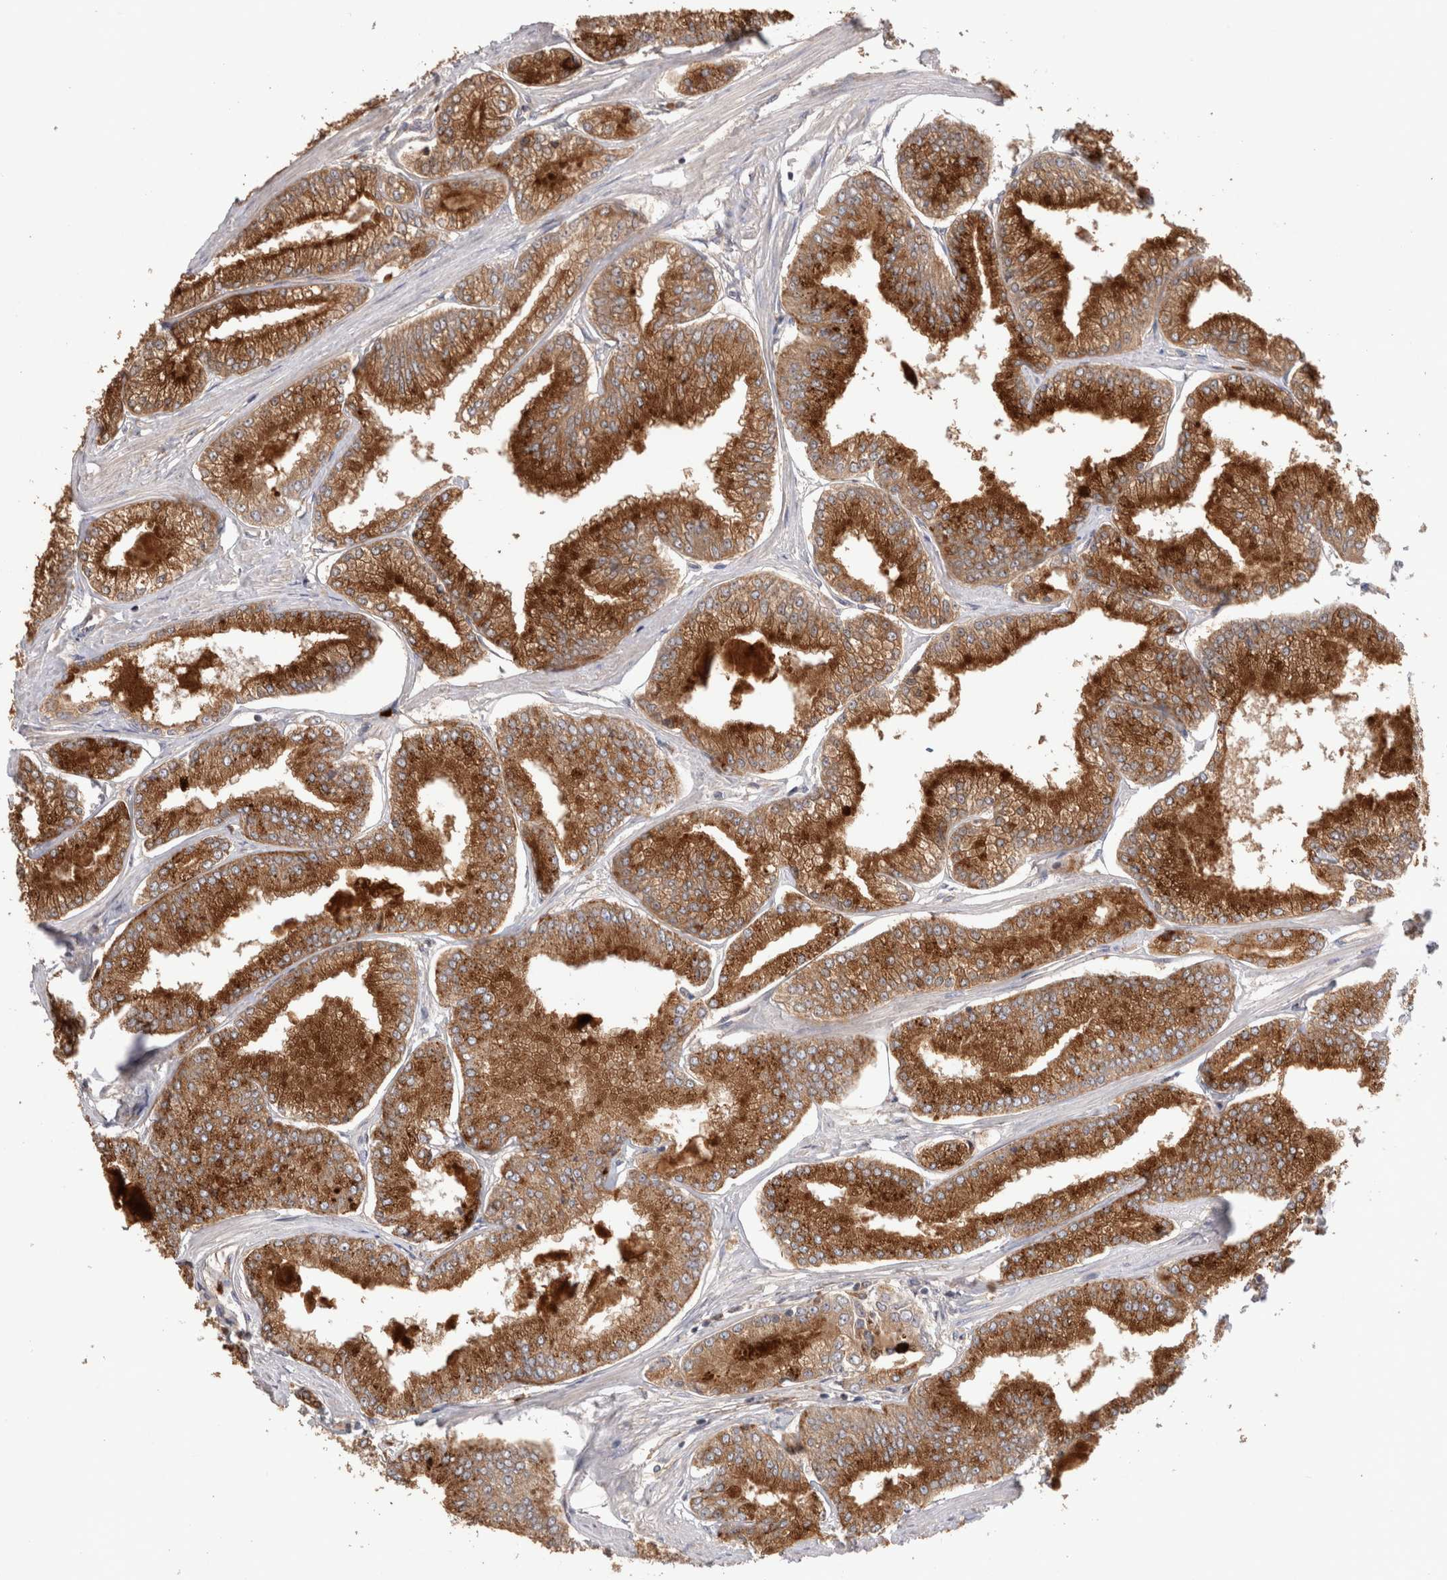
{"staining": {"intensity": "moderate", "quantity": ">75%", "location": "cytoplasmic/membranous"}, "tissue": "prostate cancer", "cell_type": "Tumor cells", "image_type": "cancer", "snomed": [{"axis": "morphology", "description": "Adenocarcinoma, Low grade"}, {"axis": "topography", "description": "Prostate"}], "caption": "Human prostate low-grade adenocarcinoma stained with a brown dye exhibits moderate cytoplasmic/membranous positive positivity in approximately >75% of tumor cells.", "gene": "NXT2", "patient": {"sex": "male", "age": 52}}